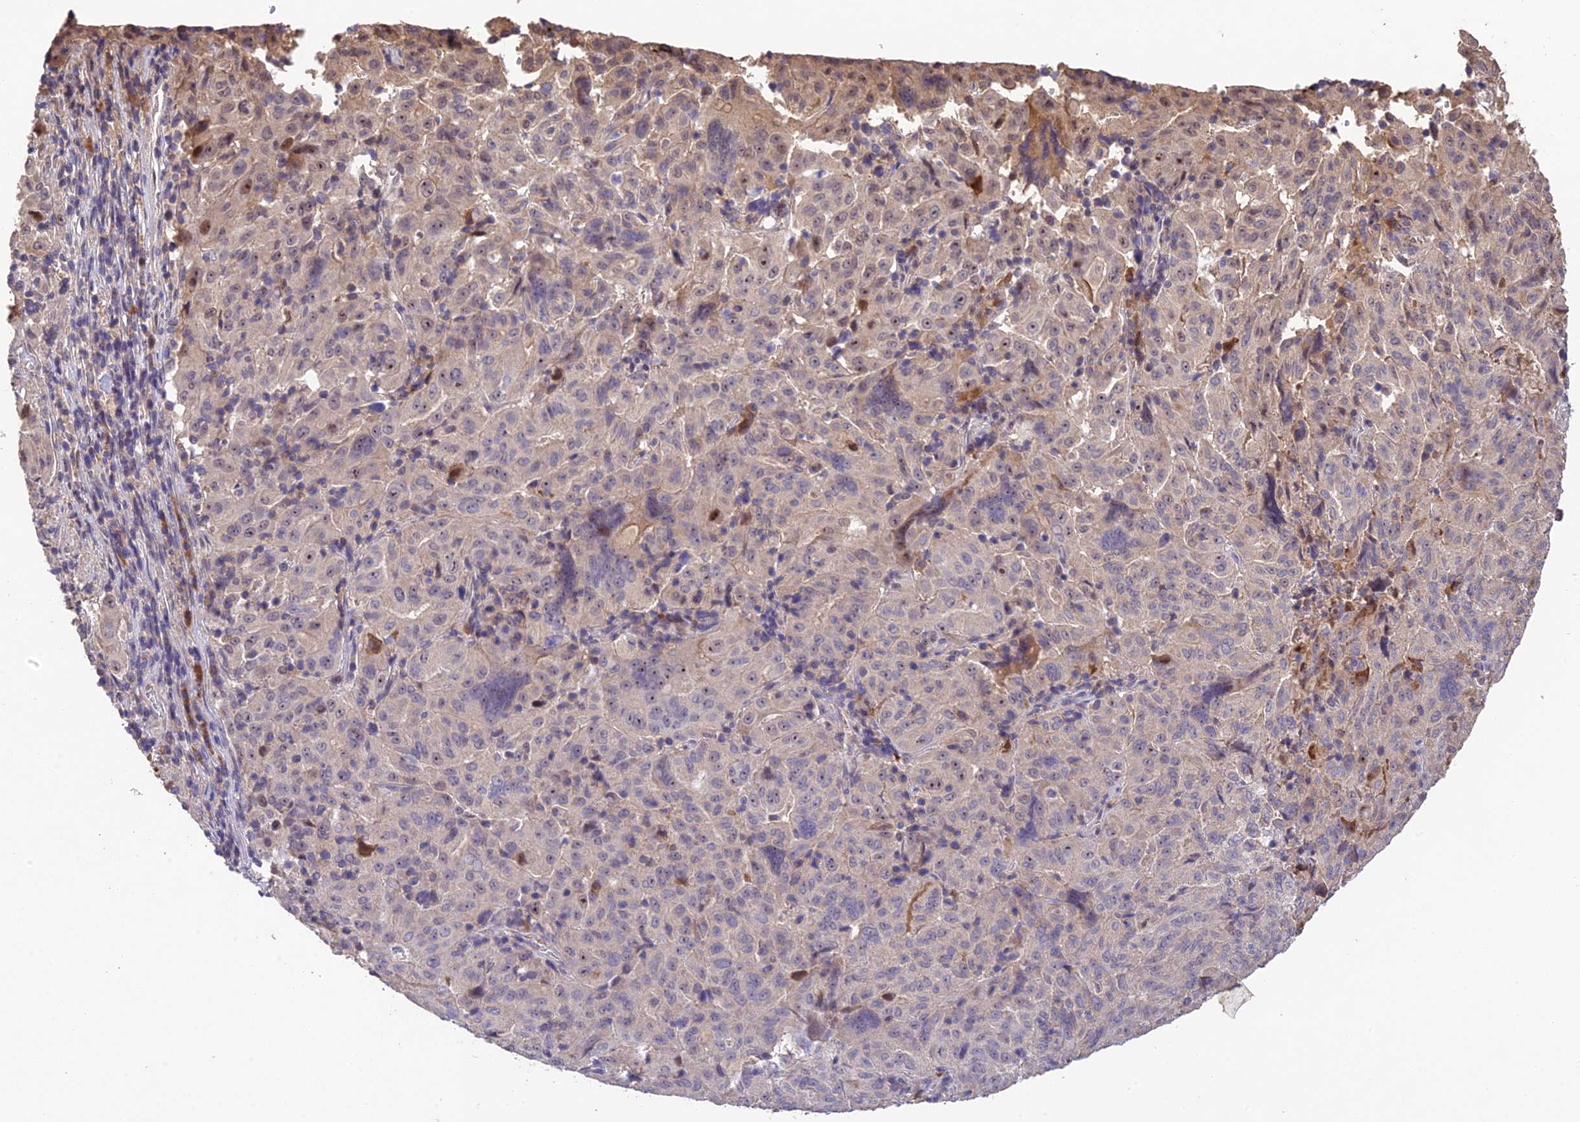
{"staining": {"intensity": "moderate", "quantity": "<25%", "location": "nuclear"}, "tissue": "pancreatic cancer", "cell_type": "Tumor cells", "image_type": "cancer", "snomed": [{"axis": "morphology", "description": "Adenocarcinoma, NOS"}, {"axis": "topography", "description": "Pancreas"}], "caption": "Immunohistochemistry of human pancreatic cancer reveals low levels of moderate nuclear expression in approximately <25% of tumor cells. (DAB IHC, brown staining for protein, blue staining for nuclei).", "gene": "DENND5B", "patient": {"sex": "male", "age": 63}}